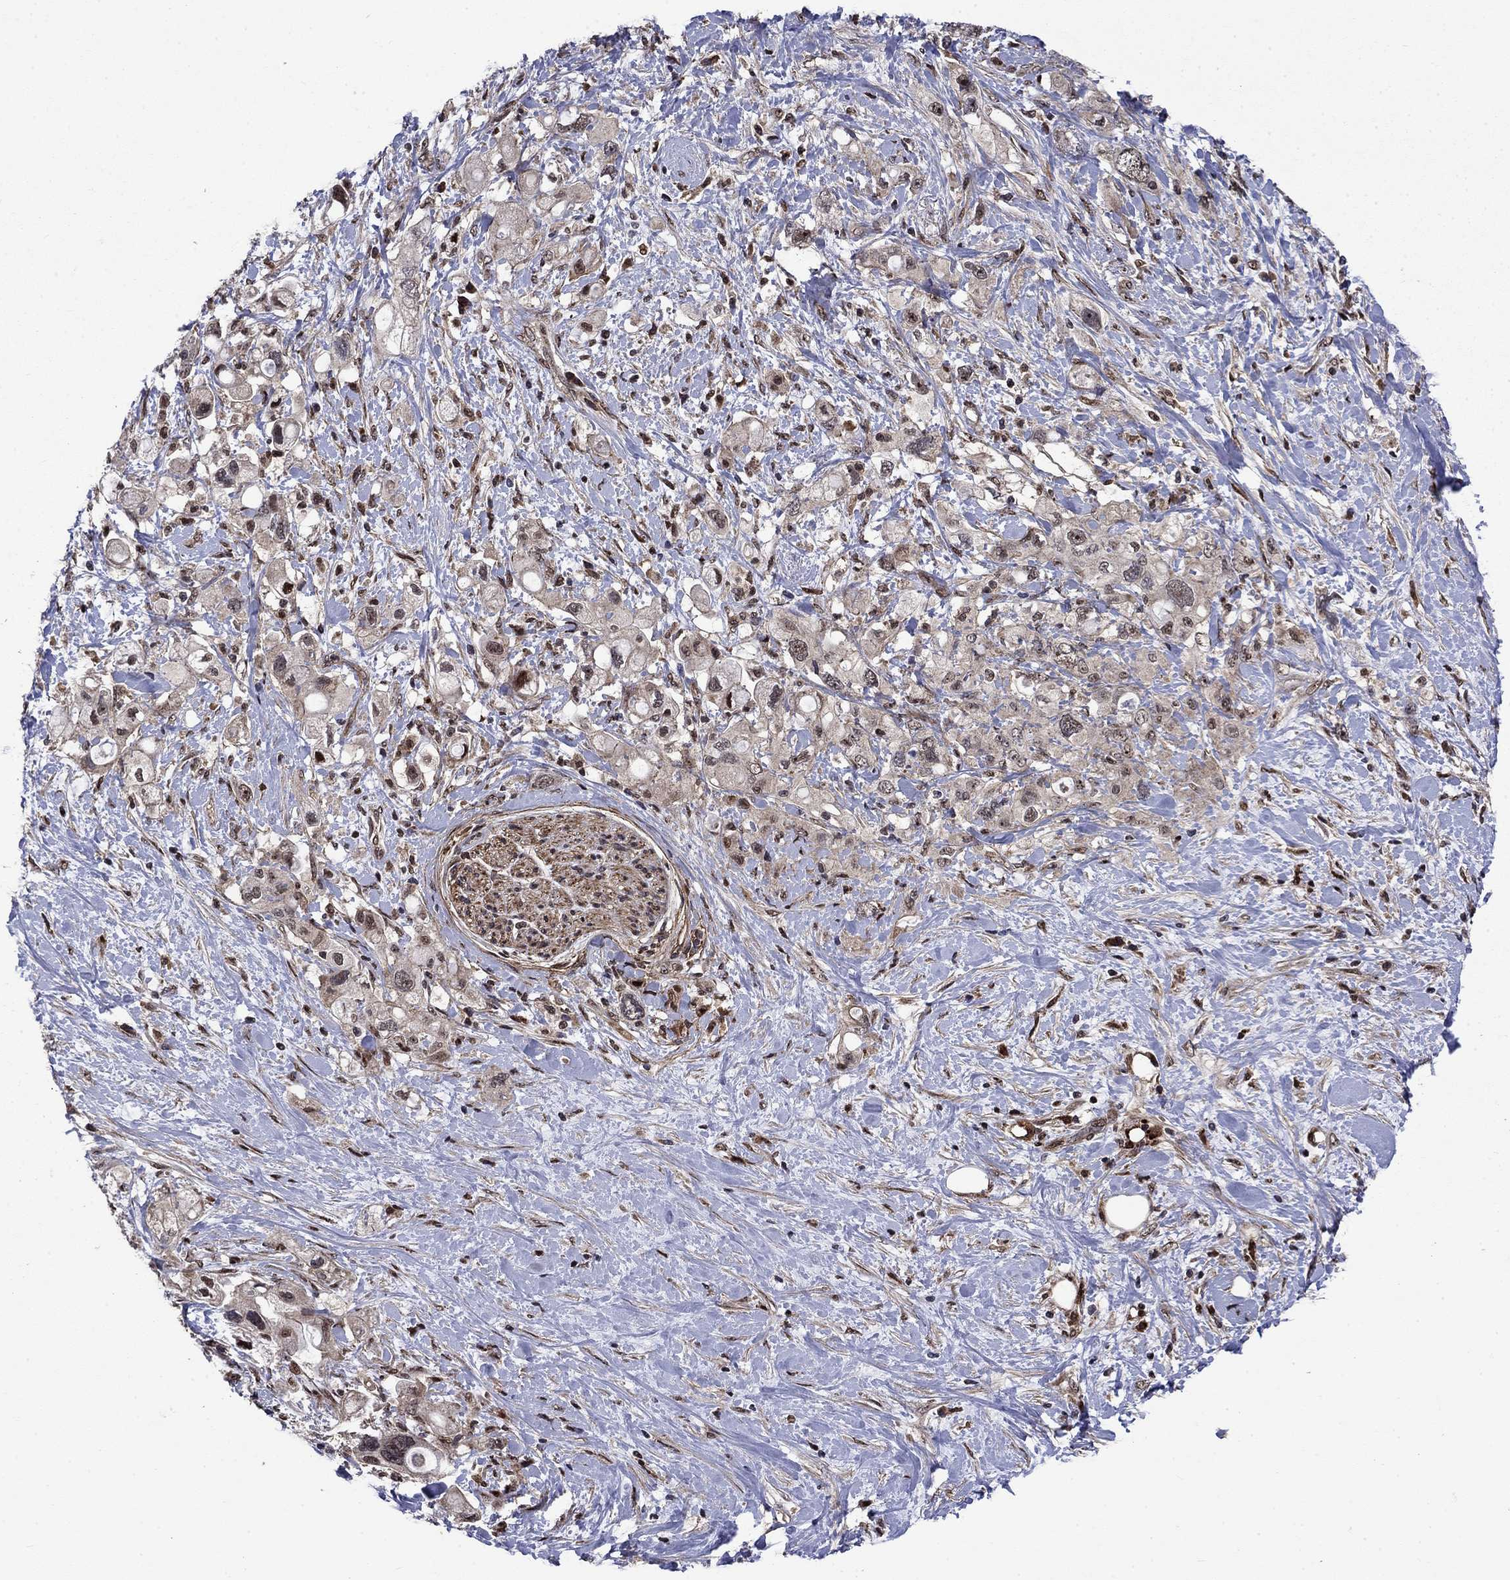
{"staining": {"intensity": "moderate", "quantity": "<25%", "location": "cytoplasmic/membranous,nuclear"}, "tissue": "pancreatic cancer", "cell_type": "Tumor cells", "image_type": "cancer", "snomed": [{"axis": "morphology", "description": "Adenocarcinoma, NOS"}, {"axis": "topography", "description": "Pancreas"}], "caption": "A high-resolution micrograph shows IHC staining of pancreatic cancer, which demonstrates moderate cytoplasmic/membranous and nuclear positivity in approximately <25% of tumor cells.", "gene": "AGTPBP1", "patient": {"sex": "female", "age": 56}}